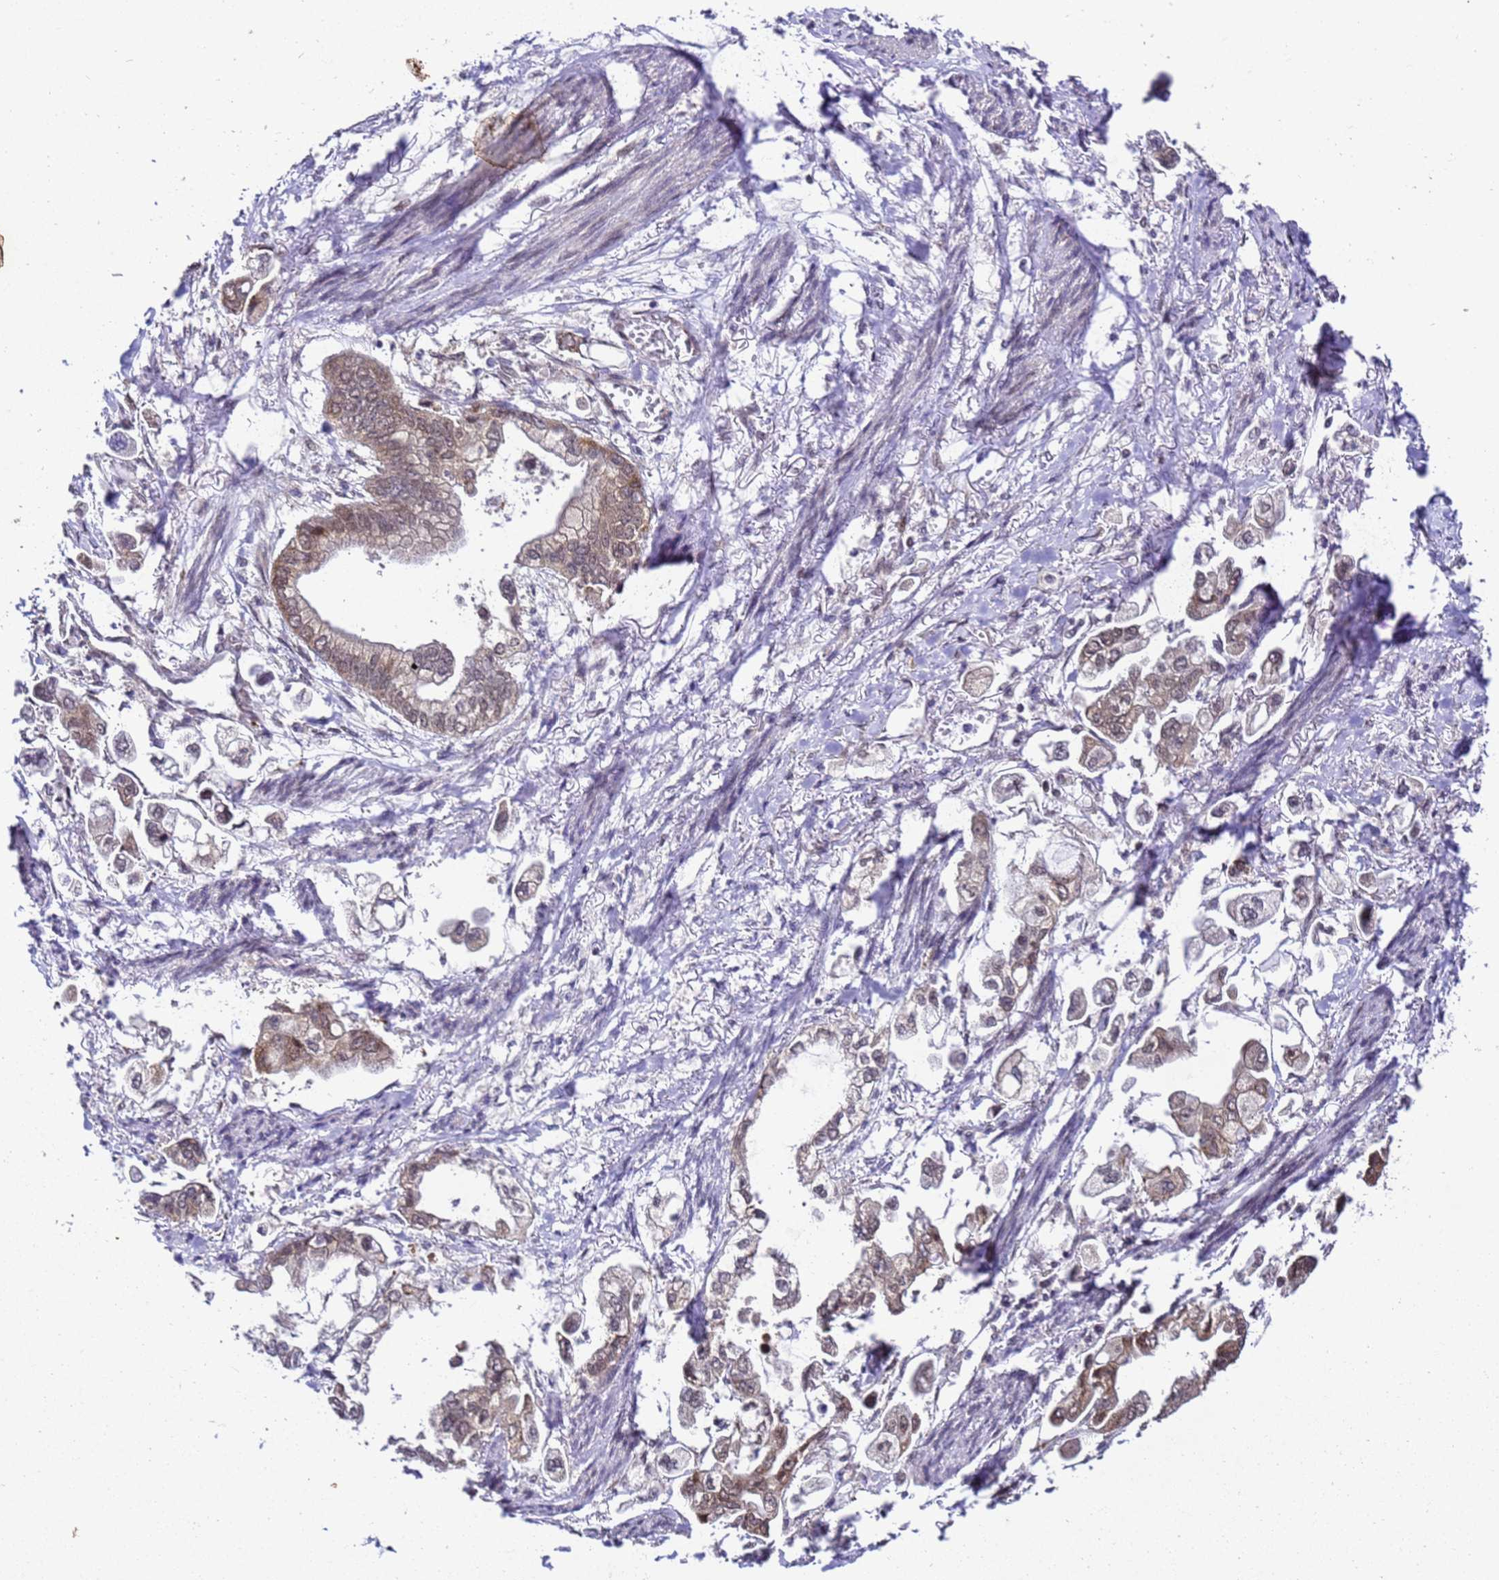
{"staining": {"intensity": "weak", "quantity": ">75%", "location": "cytoplasmic/membranous"}, "tissue": "stomach cancer", "cell_type": "Tumor cells", "image_type": "cancer", "snomed": [{"axis": "morphology", "description": "Adenocarcinoma, NOS"}, {"axis": "topography", "description": "Stomach"}], "caption": "An immunohistochemistry image of tumor tissue is shown. Protein staining in brown highlights weak cytoplasmic/membranous positivity in stomach cancer (adenocarcinoma) within tumor cells. The staining was performed using DAB (3,3'-diaminobenzidine), with brown indicating positive protein expression. Nuclei are stained blue with hematoxylin.", "gene": "SMN1", "patient": {"sex": "male", "age": 62}}